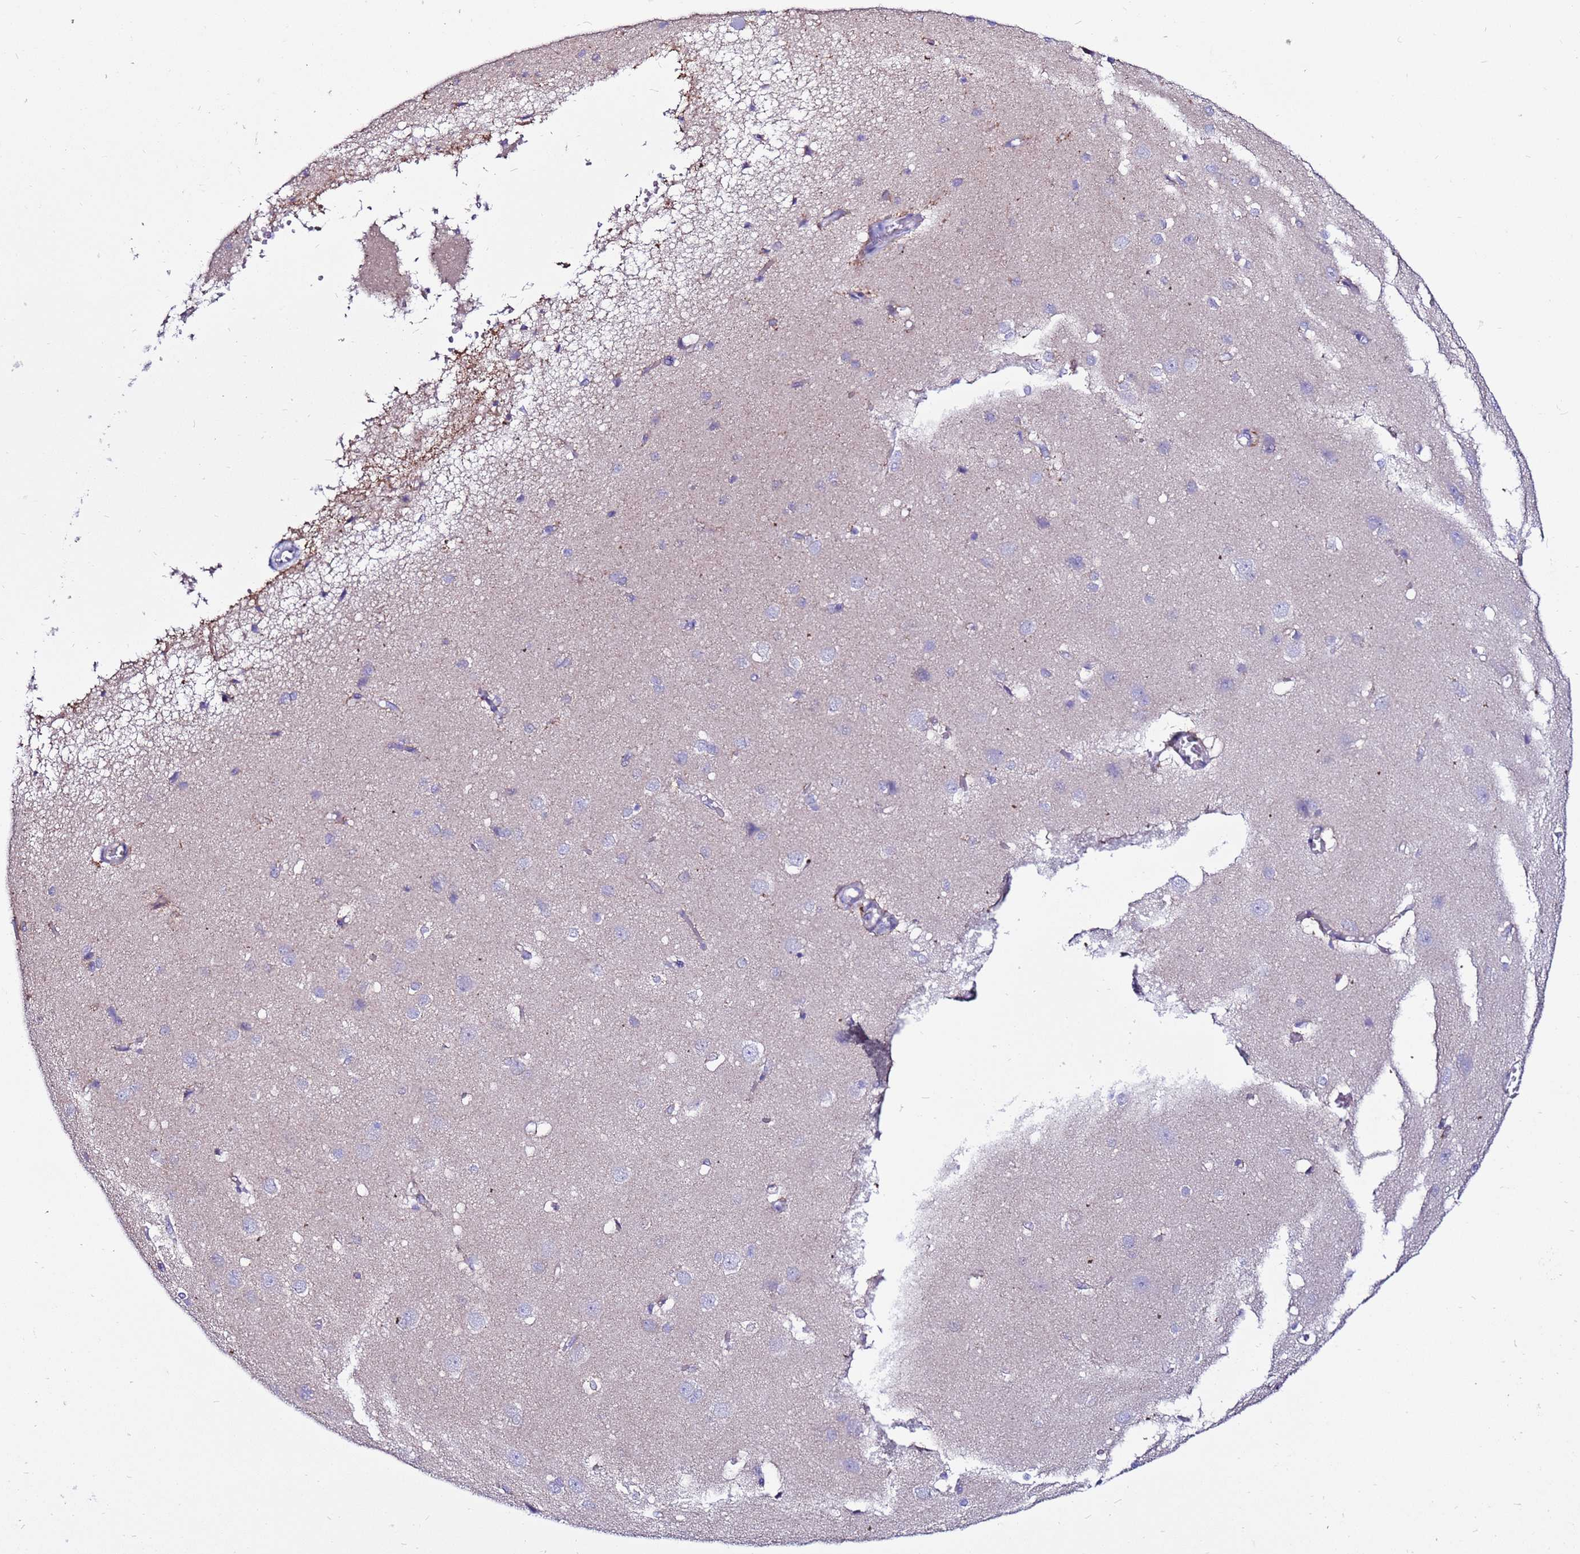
{"staining": {"intensity": "negative", "quantity": "none", "location": "none"}, "tissue": "cerebral cortex", "cell_type": "Endothelial cells", "image_type": "normal", "snomed": [{"axis": "morphology", "description": "Normal tissue, NOS"}, {"axis": "topography", "description": "Cerebral cortex"}], "caption": "Protein analysis of benign cerebral cortex demonstrates no significant staining in endothelial cells.", "gene": "MYBPC3", "patient": {"sex": "male", "age": 37}}